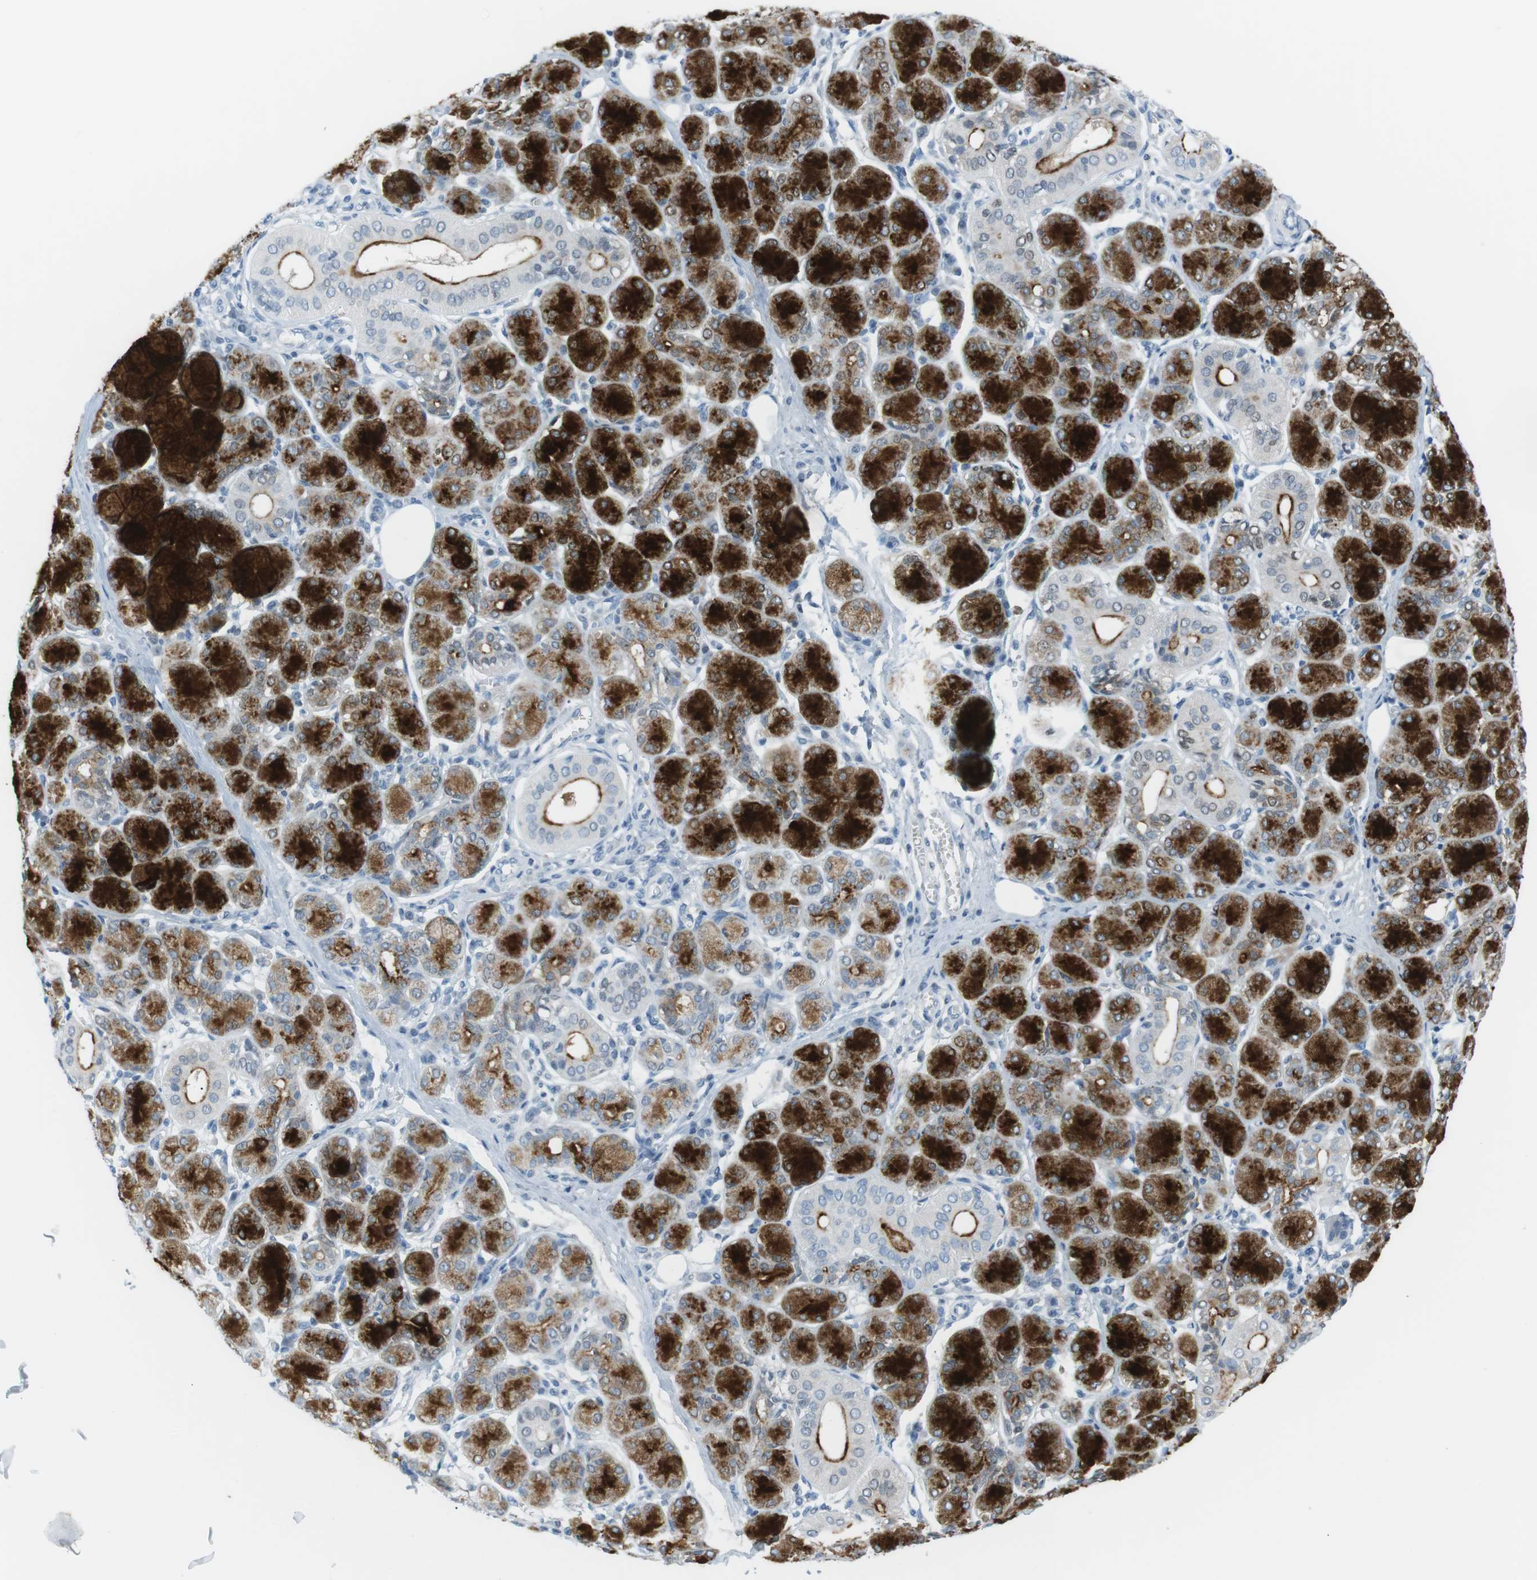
{"staining": {"intensity": "strong", "quantity": ">75%", "location": "cytoplasmic/membranous"}, "tissue": "salivary gland", "cell_type": "Glandular cells", "image_type": "normal", "snomed": [{"axis": "morphology", "description": "Normal tissue, NOS"}, {"axis": "morphology", "description": "Inflammation, NOS"}, {"axis": "topography", "description": "Lymph node"}, {"axis": "topography", "description": "Salivary gland"}], "caption": "Immunohistochemistry (IHC) of benign human salivary gland demonstrates high levels of strong cytoplasmic/membranous positivity in about >75% of glandular cells.", "gene": "AZGP1", "patient": {"sex": "male", "age": 3}}